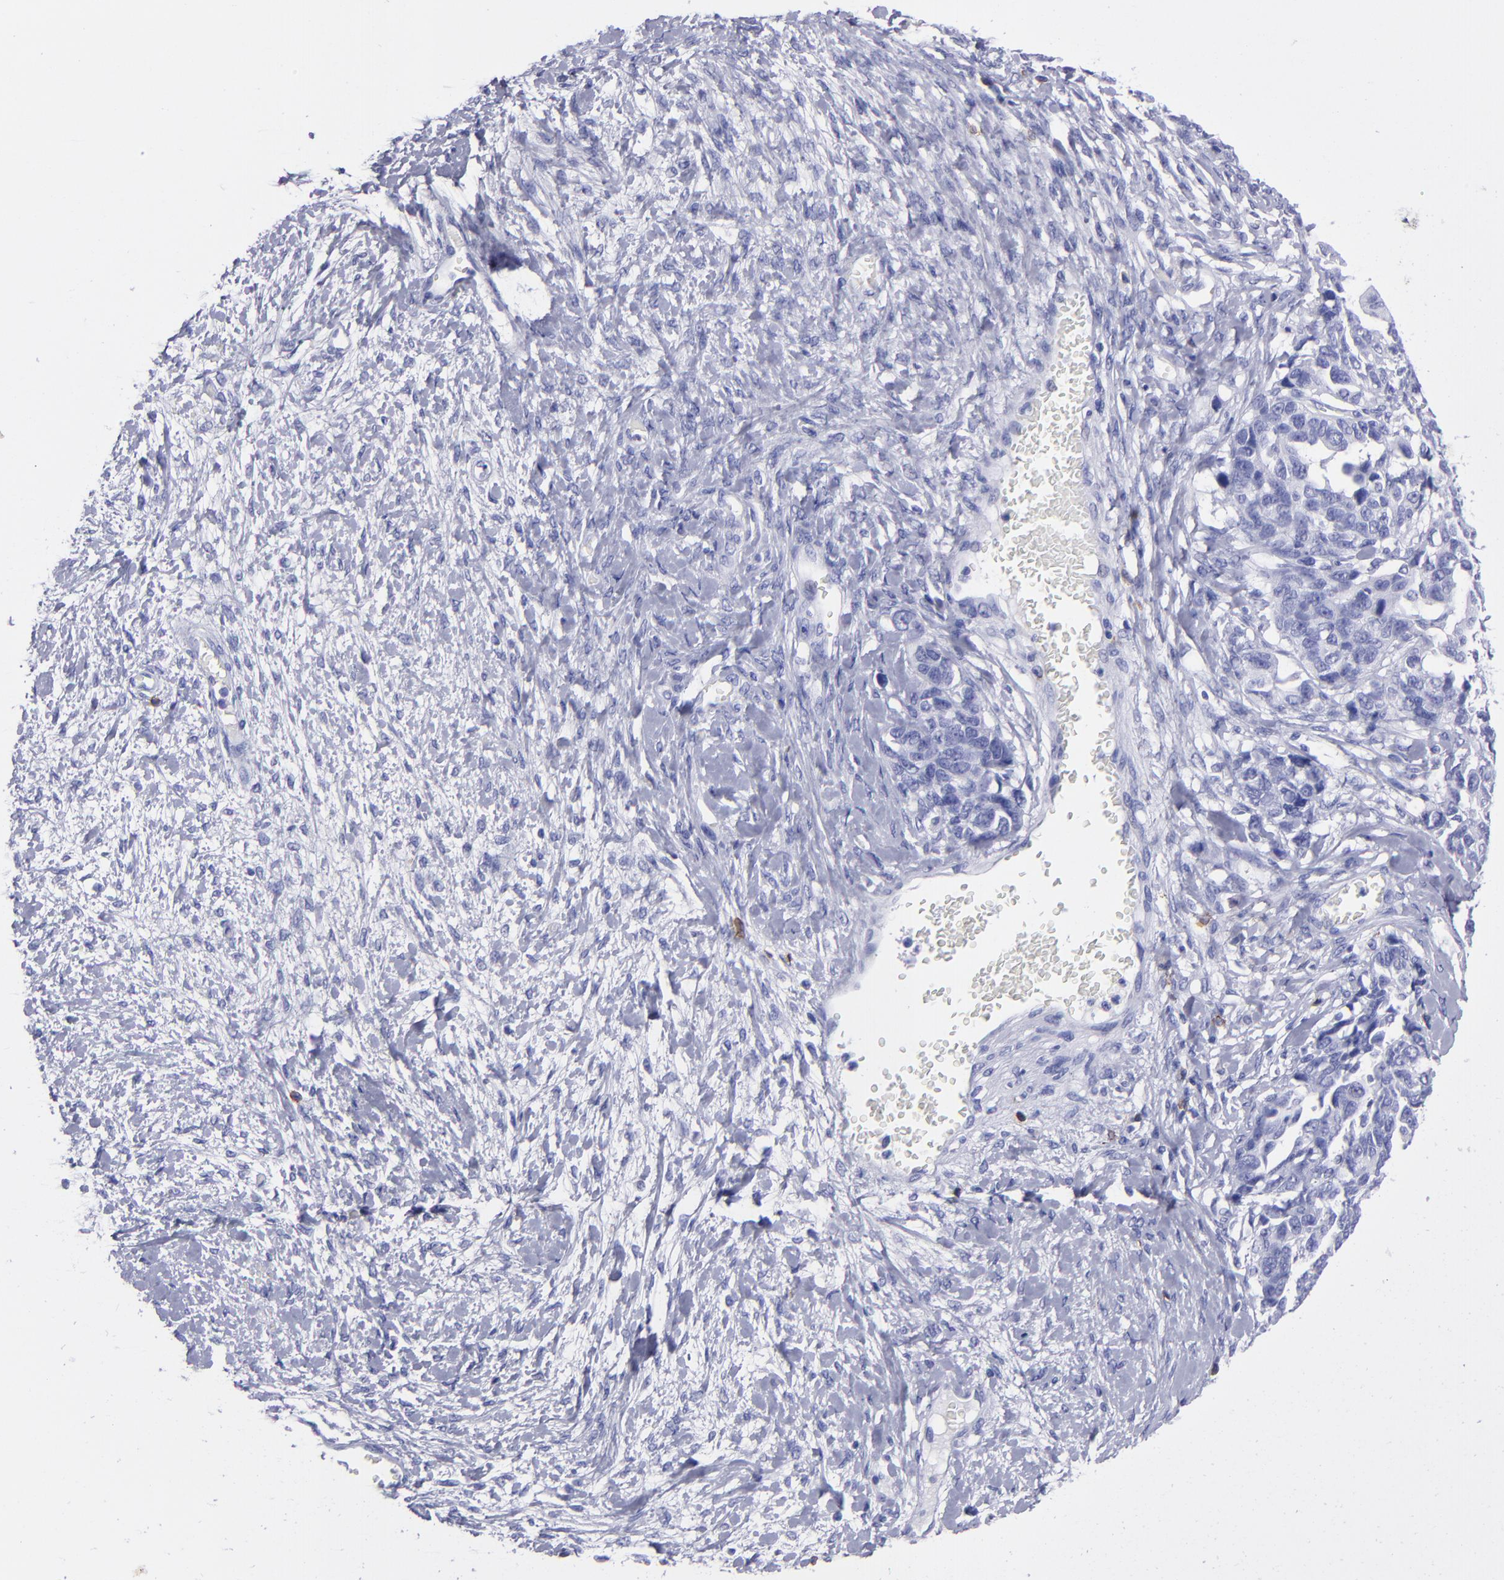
{"staining": {"intensity": "negative", "quantity": "none", "location": "none"}, "tissue": "ovarian cancer", "cell_type": "Tumor cells", "image_type": "cancer", "snomed": [{"axis": "morphology", "description": "Cystadenocarcinoma, serous, NOS"}, {"axis": "topography", "description": "Ovary"}], "caption": "Histopathology image shows no protein staining in tumor cells of ovarian cancer tissue. The staining was performed using DAB (3,3'-diaminobenzidine) to visualize the protein expression in brown, while the nuclei were stained in blue with hematoxylin (Magnification: 20x).", "gene": "CD6", "patient": {"sex": "female", "age": 69}}